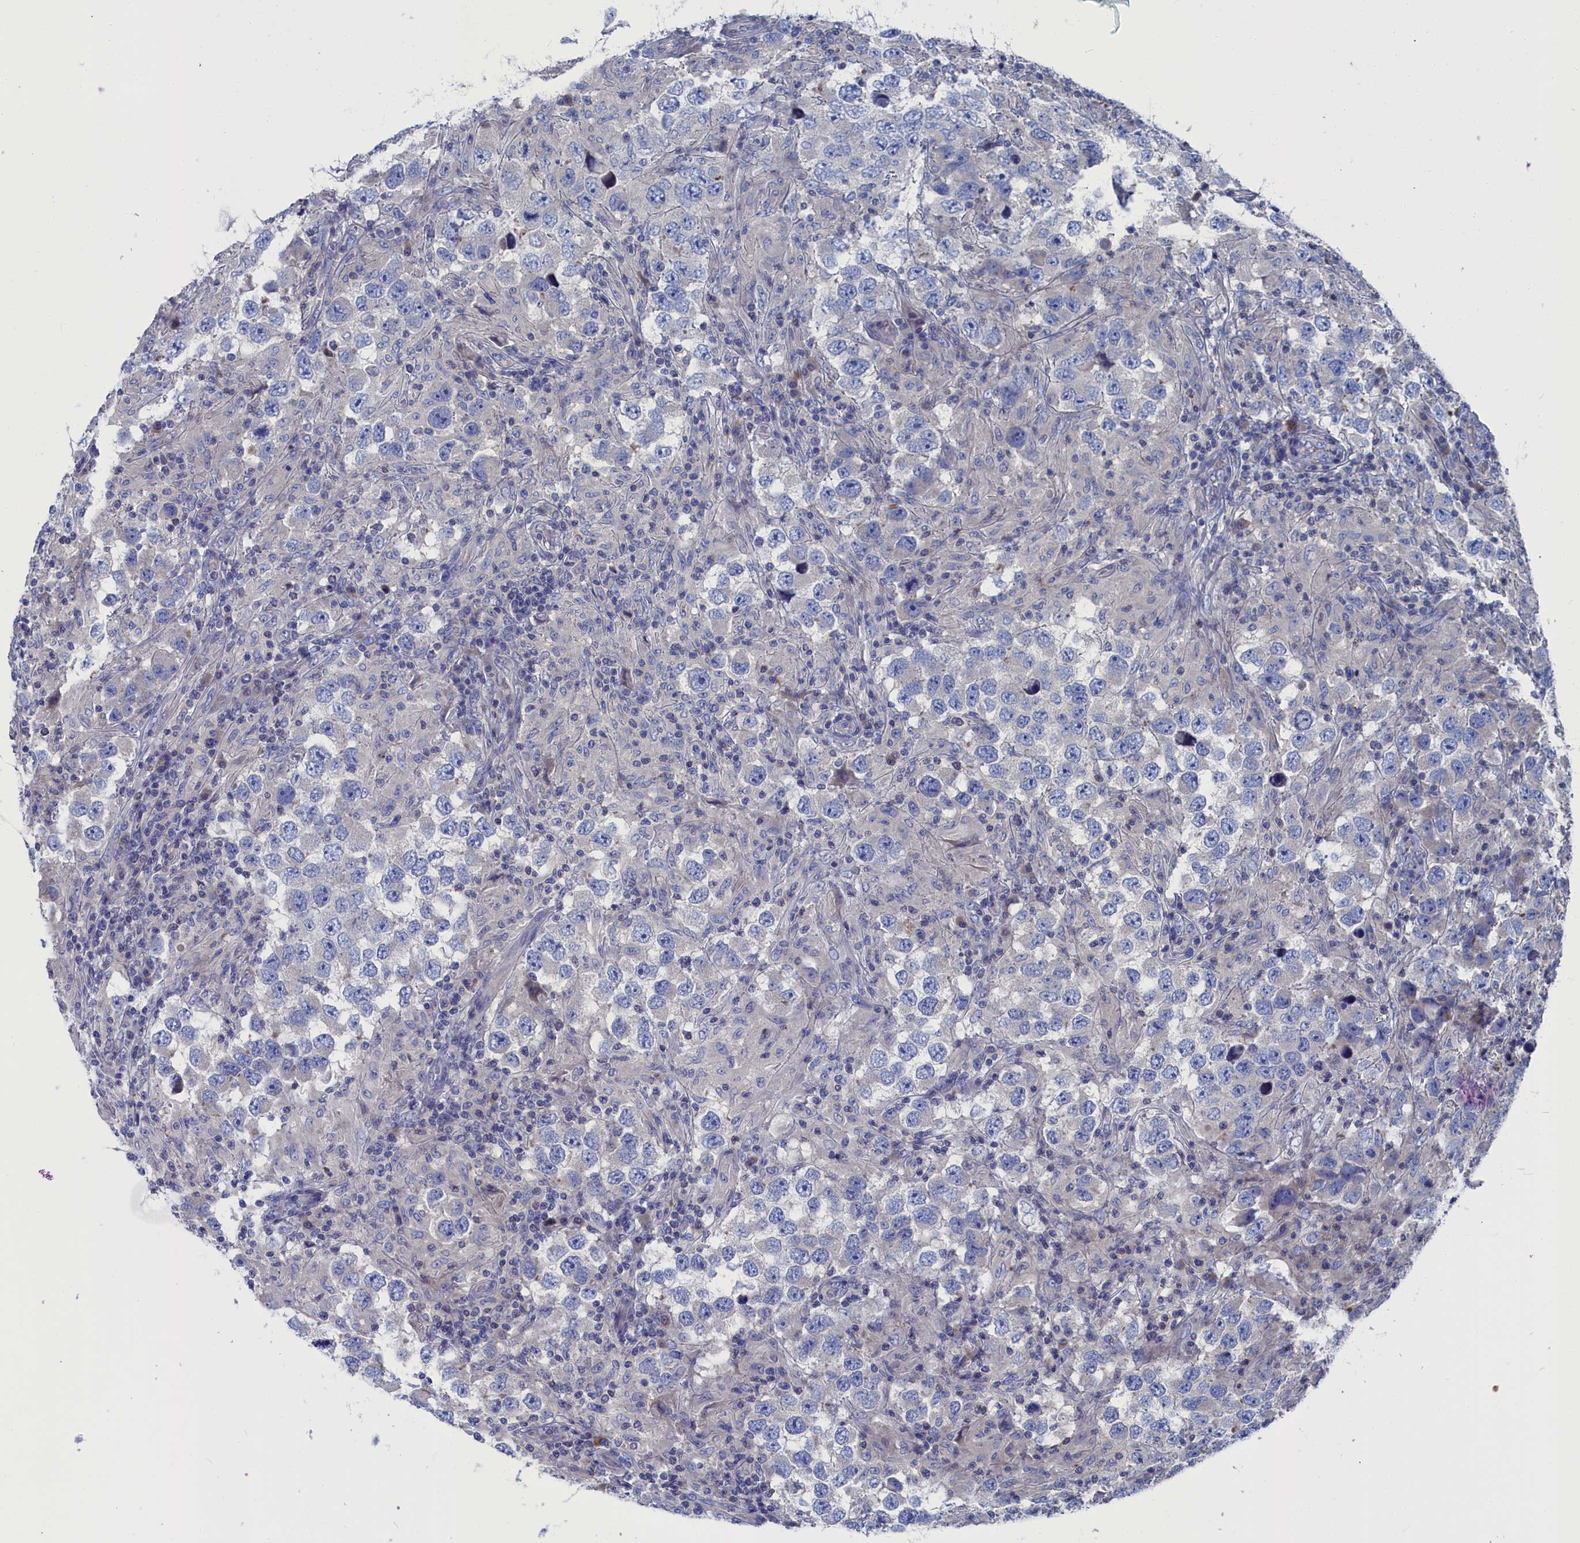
{"staining": {"intensity": "negative", "quantity": "none", "location": "none"}, "tissue": "testis cancer", "cell_type": "Tumor cells", "image_type": "cancer", "snomed": [{"axis": "morphology", "description": "Carcinoma, Embryonal, NOS"}, {"axis": "topography", "description": "Testis"}], "caption": "Immunohistochemistry of testis cancer (embryonal carcinoma) exhibits no staining in tumor cells.", "gene": "CEND1", "patient": {"sex": "male", "age": 21}}